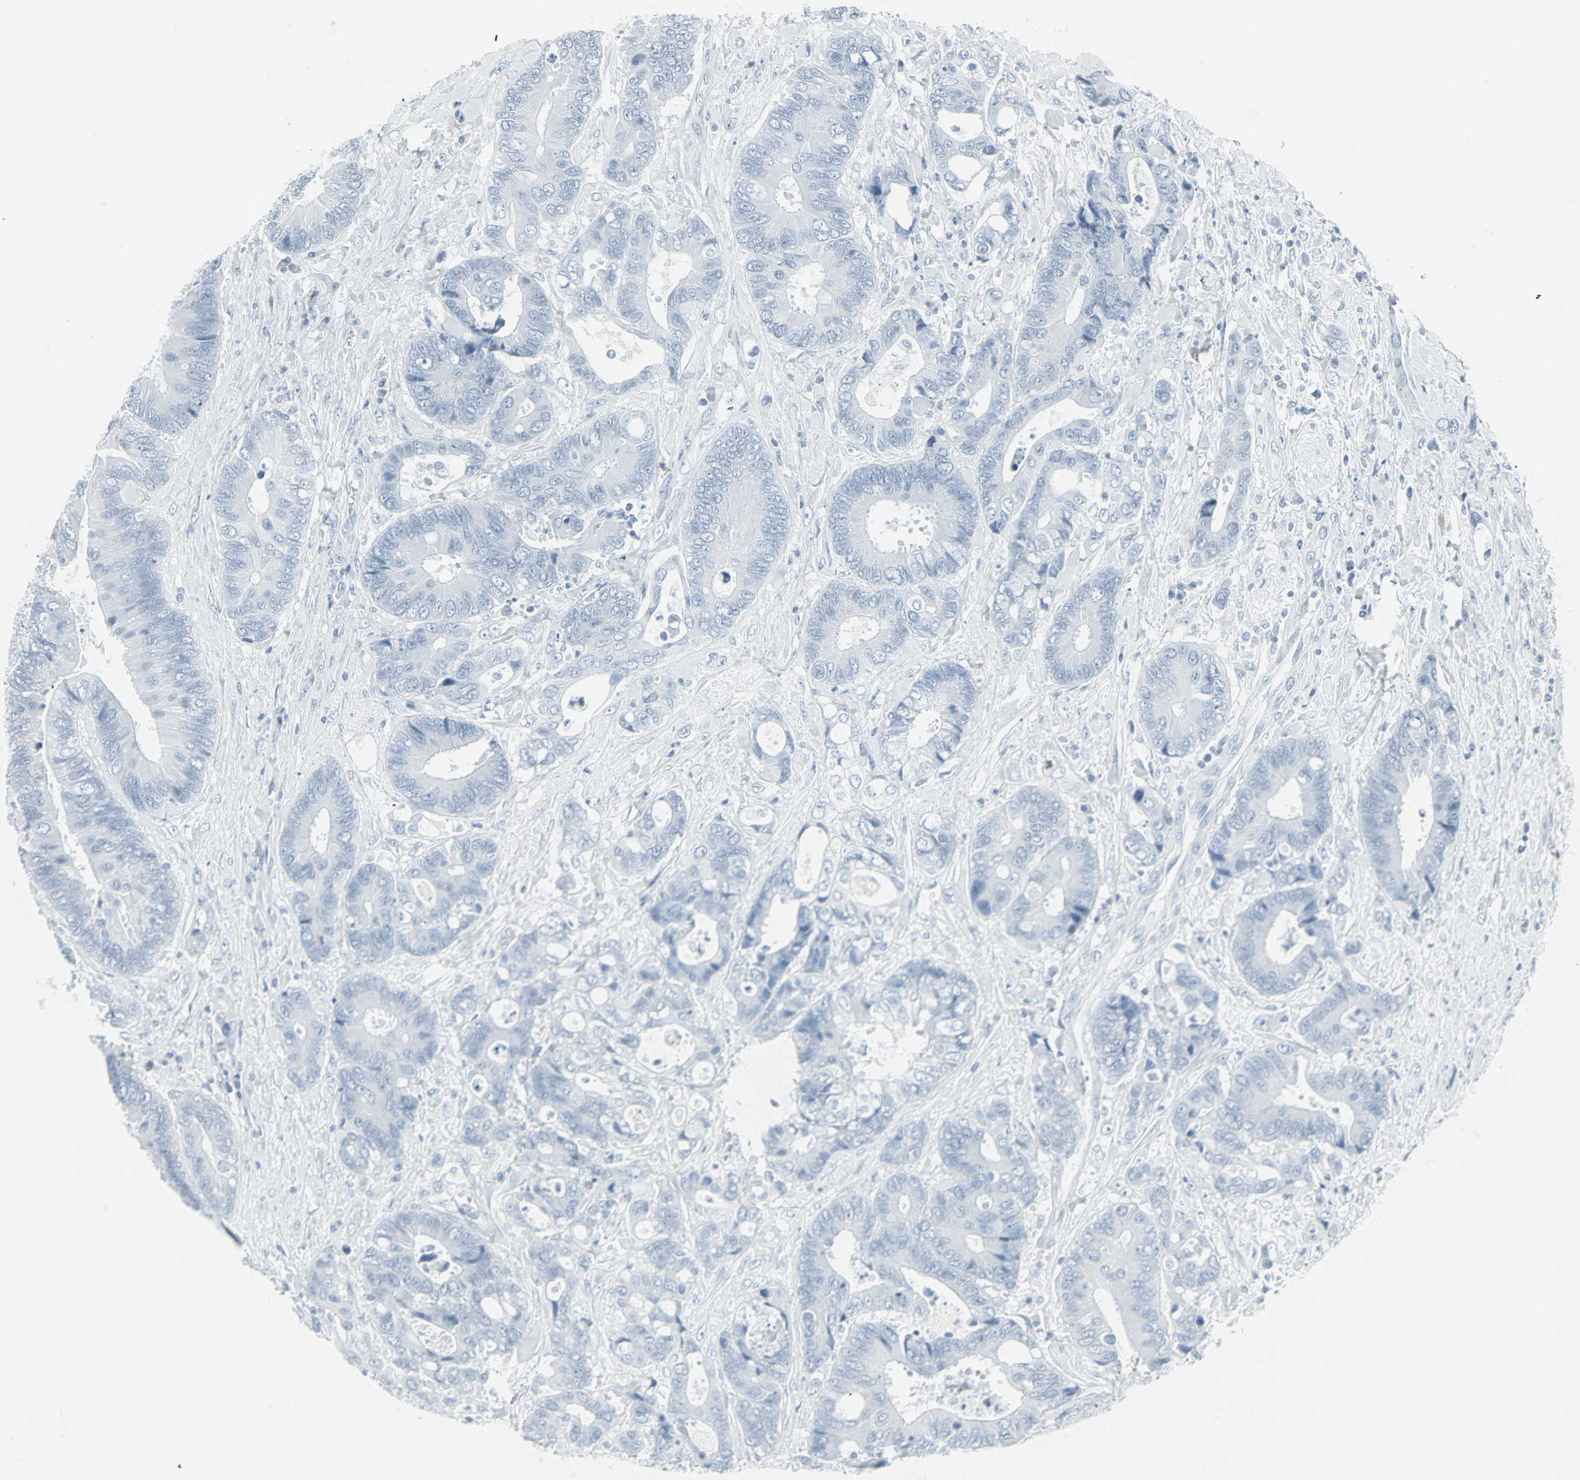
{"staining": {"intensity": "negative", "quantity": "none", "location": "none"}, "tissue": "colorectal cancer", "cell_type": "Tumor cells", "image_type": "cancer", "snomed": [{"axis": "morphology", "description": "Adenocarcinoma, NOS"}, {"axis": "topography", "description": "Rectum"}], "caption": "Immunohistochemistry of colorectal cancer reveals no staining in tumor cells. (DAB (3,3'-diaminobenzidine) IHC with hematoxylin counter stain).", "gene": "LANCL3", "patient": {"sex": "male", "age": 55}}